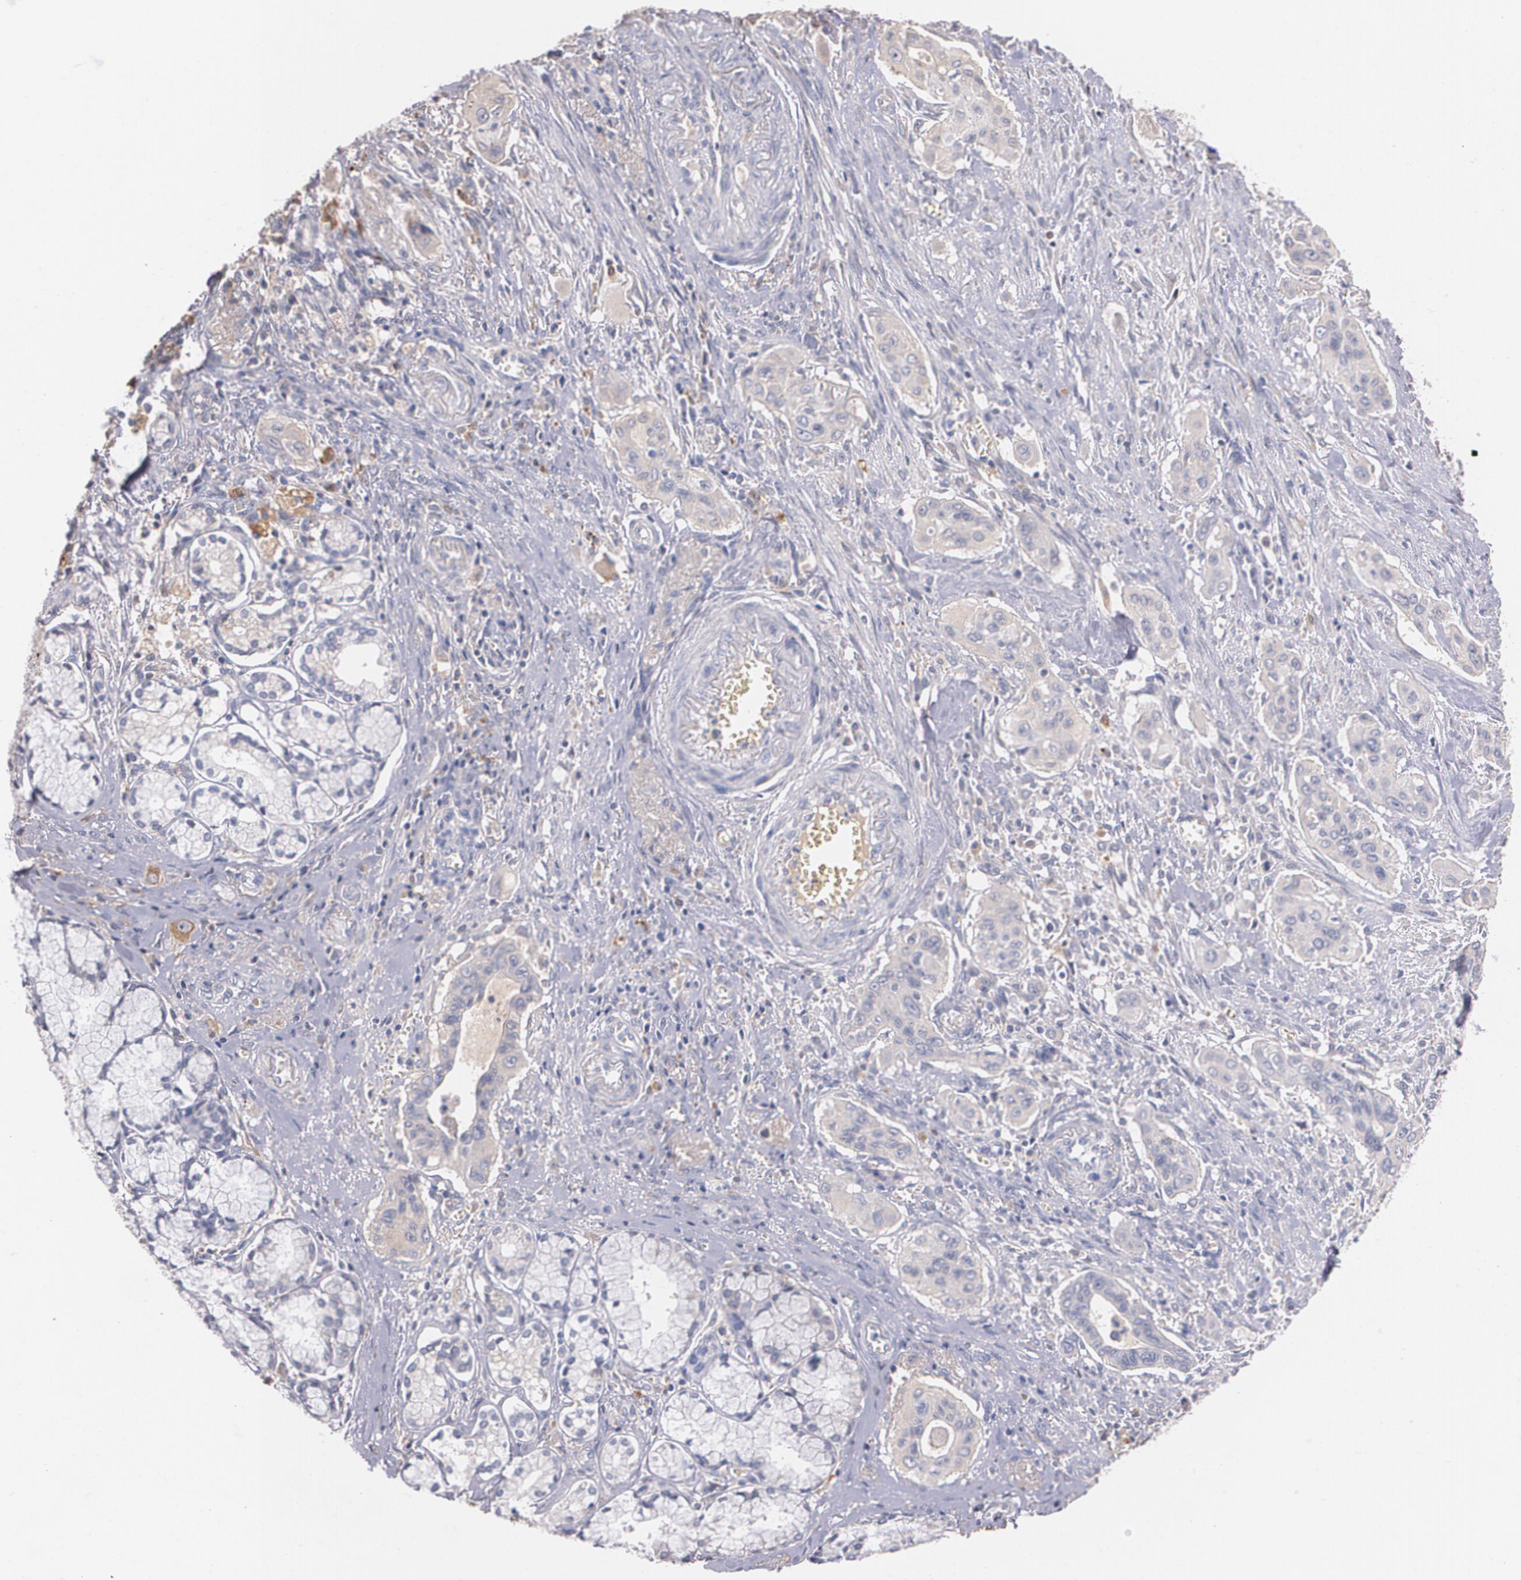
{"staining": {"intensity": "weak", "quantity": "25%-75%", "location": "cytoplasmic/membranous"}, "tissue": "pancreatic cancer", "cell_type": "Tumor cells", "image_type": "cancer", "snomed": [{"axis": "morphology", "description": "Adenocarcinoma, NOS"}, {"axis": "topography", "description": "Pancreas"}], "caption": "Immunohistochemistry (IHC) micrograph of human pancreatic cancer stained for a protein (brown), which displays low levels of weak cytoplasmic/membranous expression in about 25%-75% of tumor cells.", "gene": "AMBP", "patient": {"sex": "male", "age": 77}}